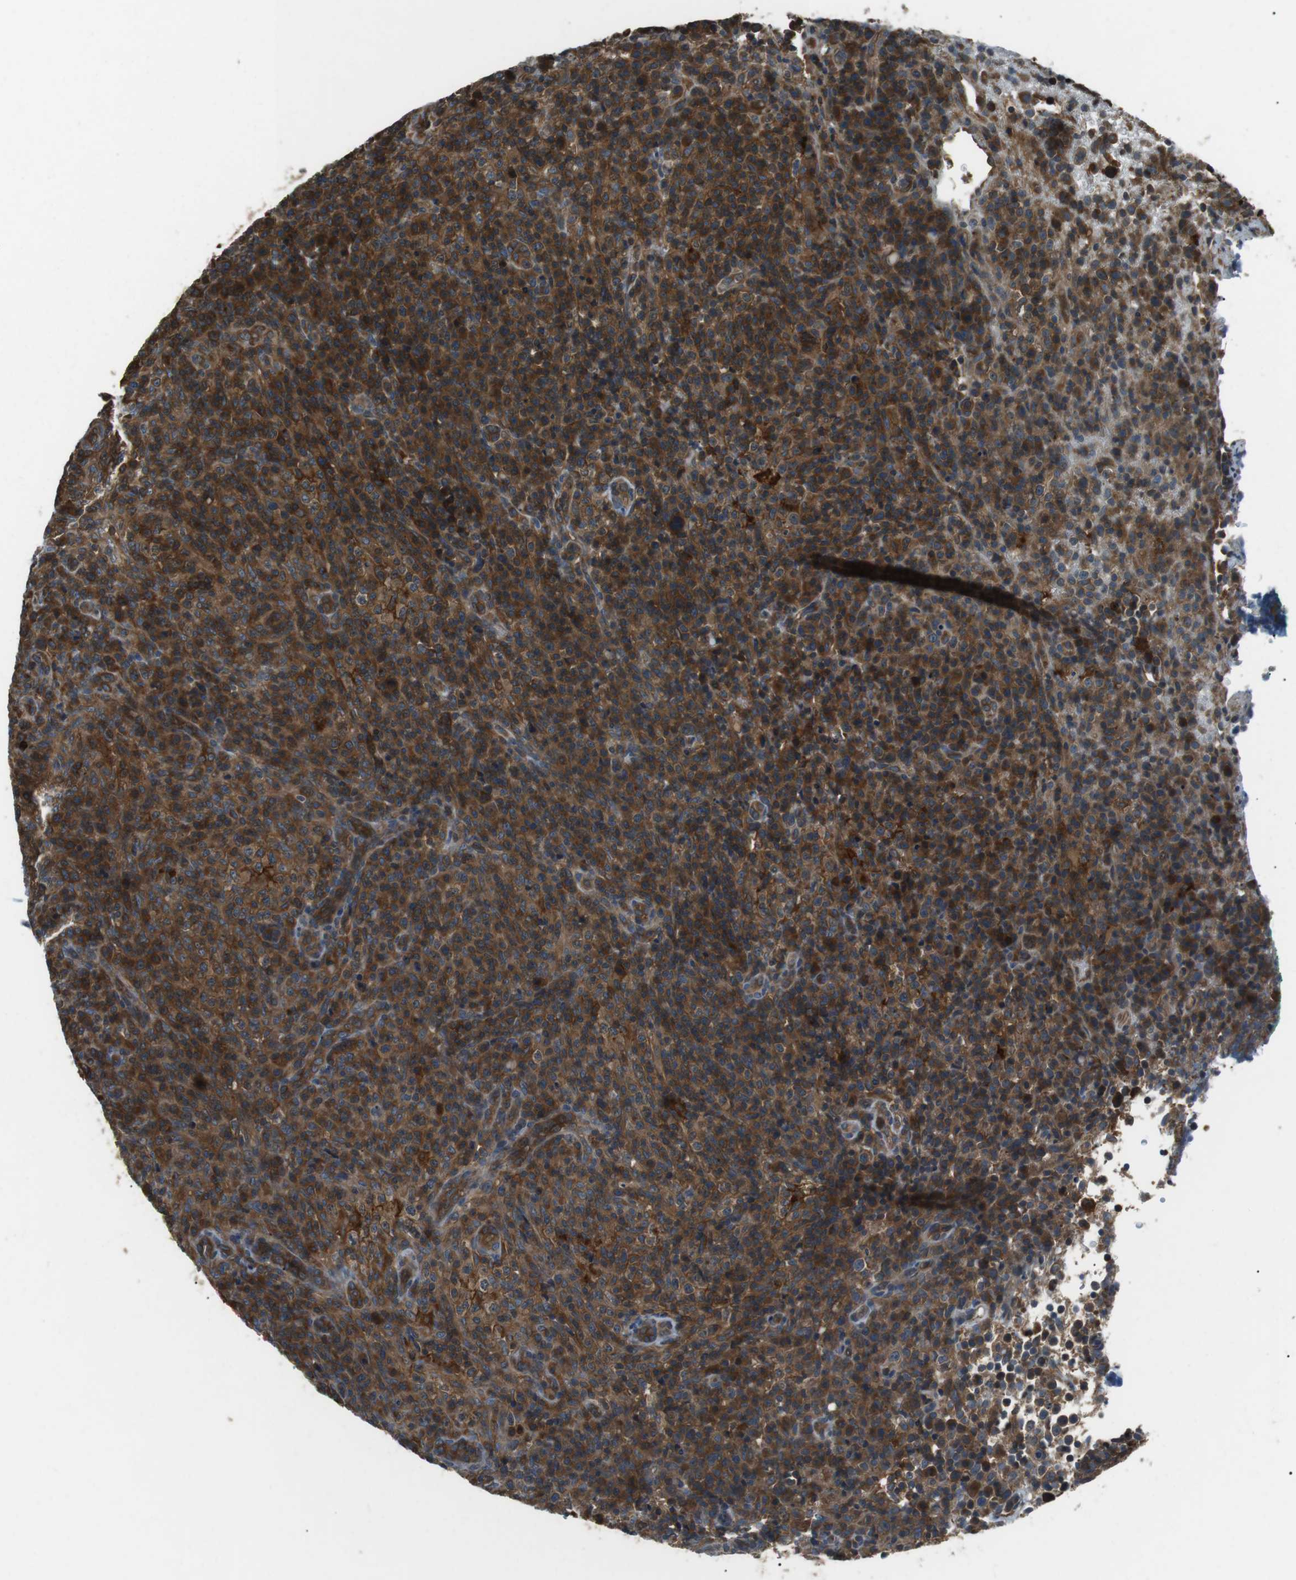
{"staining": {"intensity": "strong", "quantity": ">75%", "location": "cytoplasmic/membranous"}, "tissue": "lymphoma", "cell_type": "Tumor cells", "image_type": "cancer", "snomed": [{"axis": "morphology", "description": "Malignant lymphoma, non-Hodgkin's type, High grade"}, {"axis": "topography", "description": "Lymph node"}], "caption": "Tumor cells demonstrate high levels of strong cytoplasmic/membranous staining in about >75% of cells in human high-grade malignant lymphoma, non-Hodgkin's type.", "gene": "GPR161", "patient": {"sex": "female", "age": 76}}